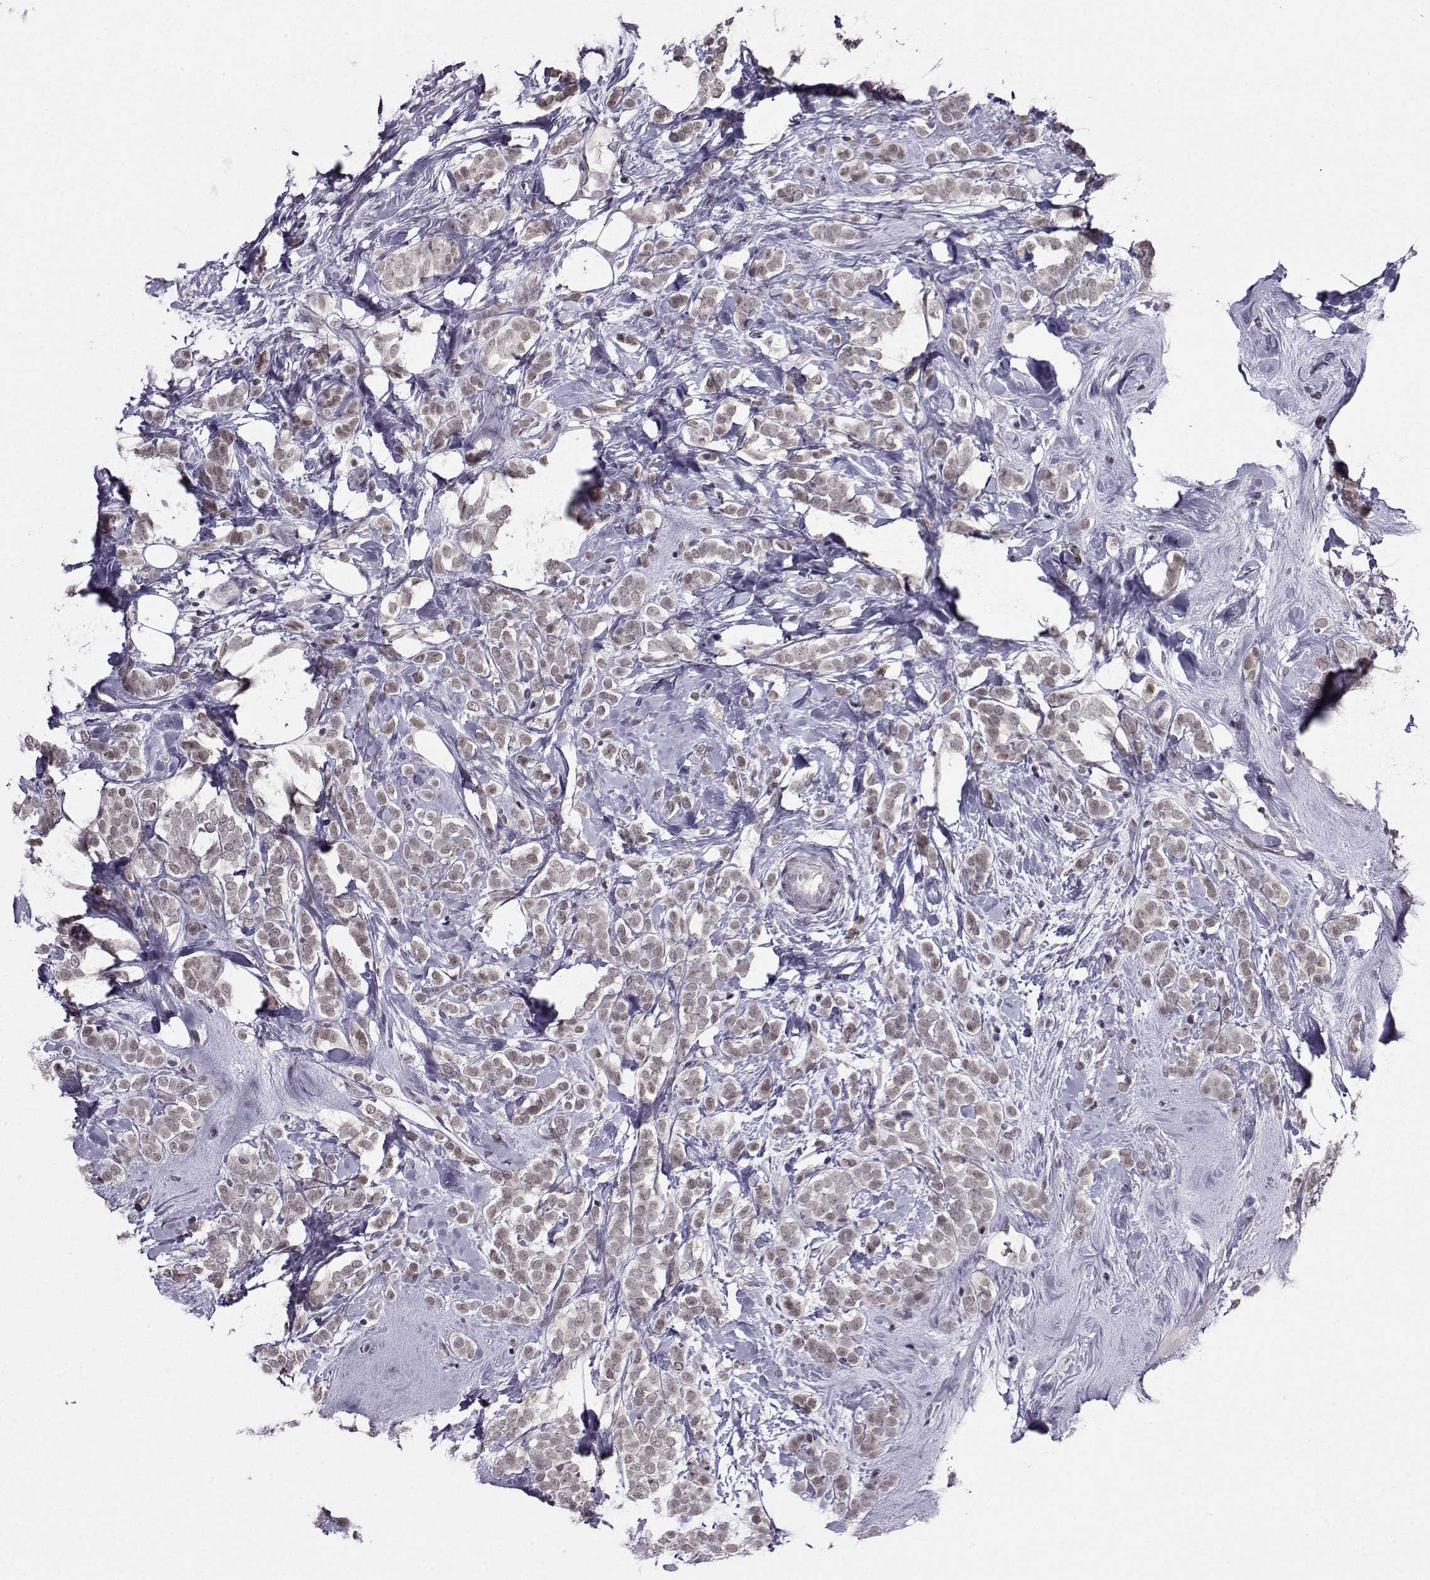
{"staining": {"intensity": "moderate", "quantity": ">75%", "location": "nuclear"}, "tissue": "breast cancer", "cell_type": "Tumor cells", "image_type": "cancer", "snomed": [{"axis": "morphology", "description": "Lobular carcinoma"}, {"axis": "topography", "description": "Breast"}], "caption": "Lobular carcinoma (breast) stained for a protein (brown) exhibits moderate nuclear positive expression in about >75% of tumor cells.", "gene": "LIN28A", "patient": {"sex": "female", "age": 49}}